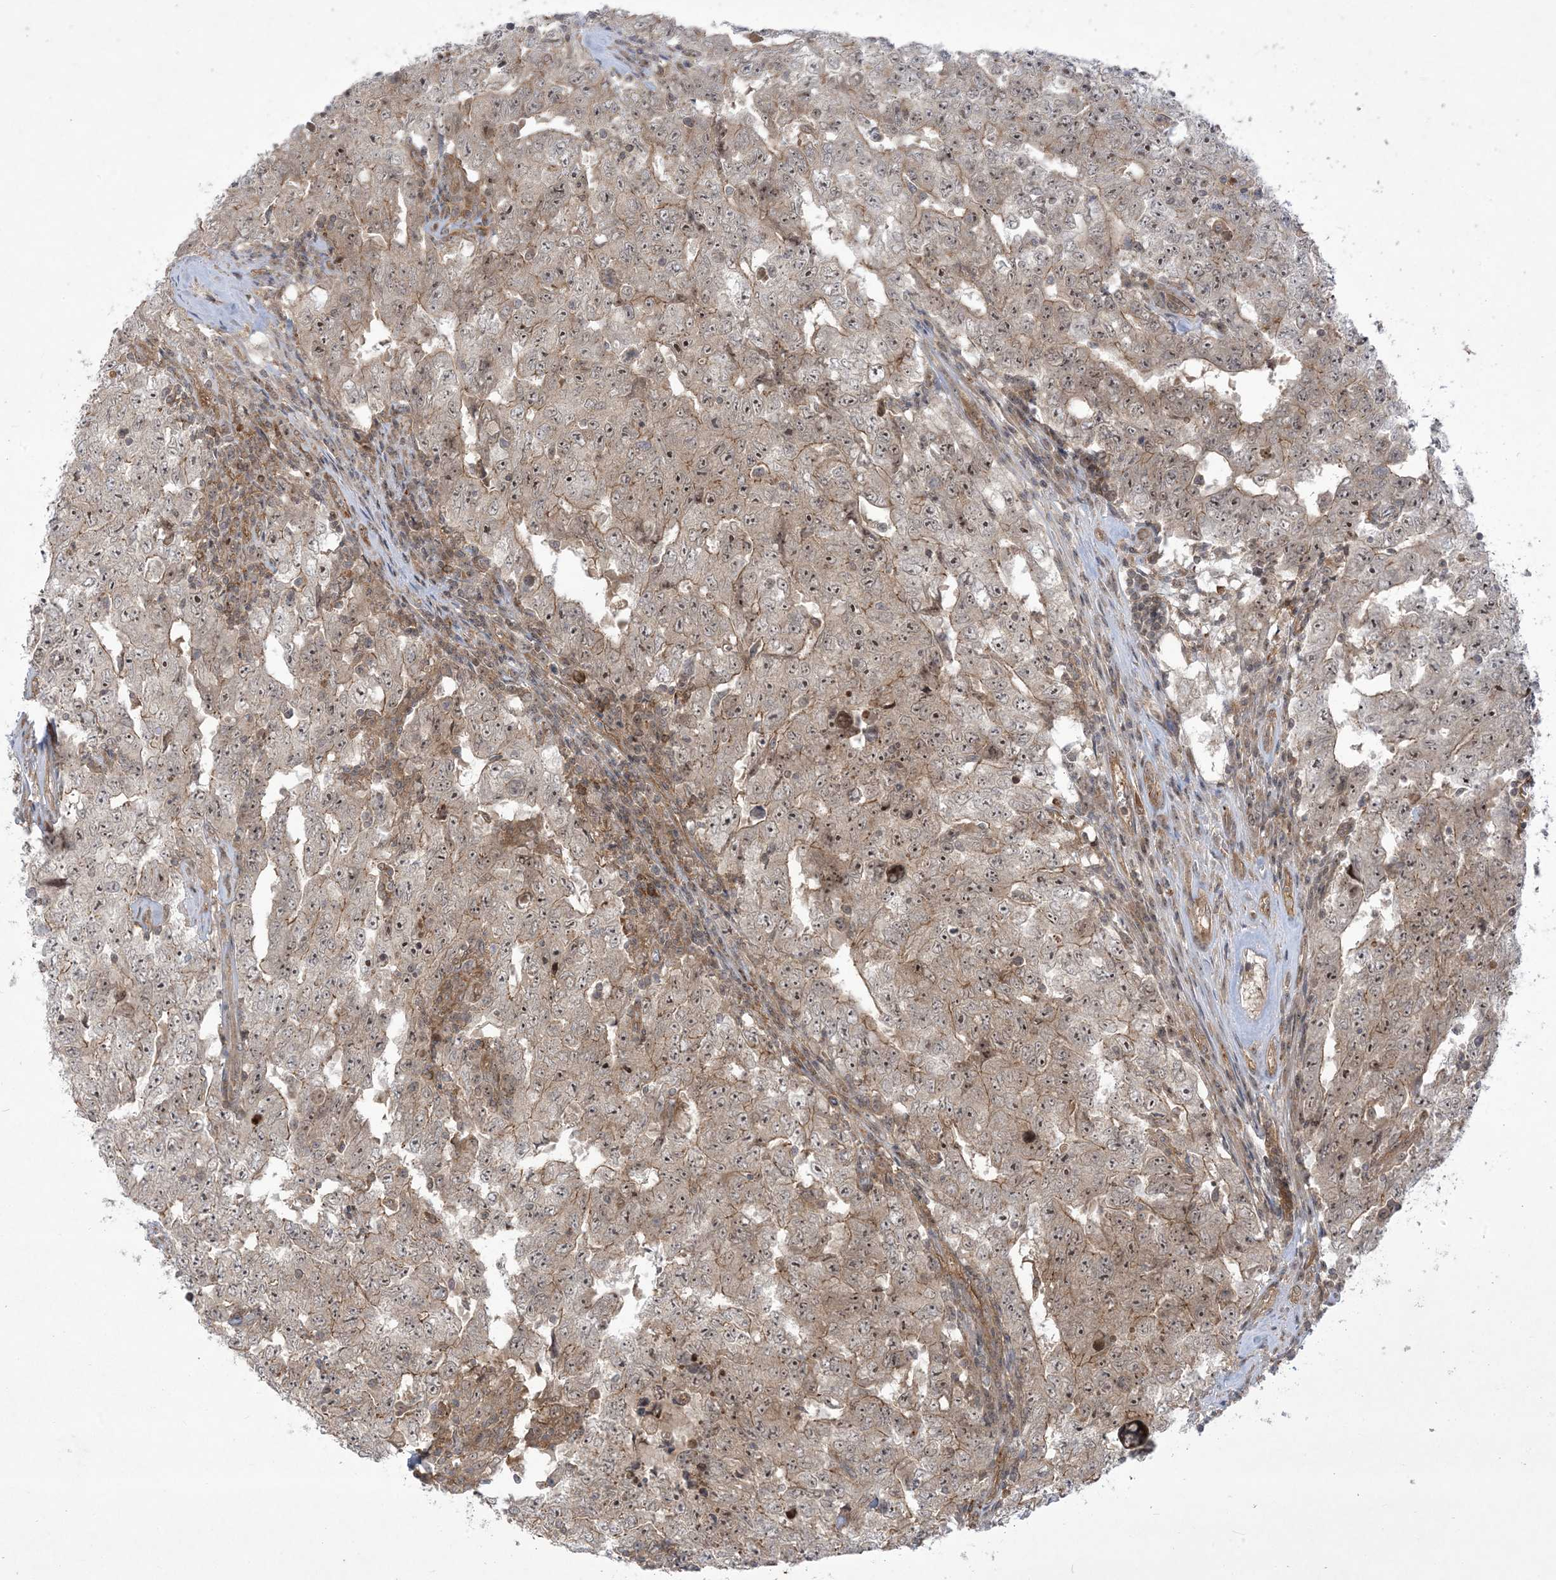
{"staining": {"intensity": "moderate", "quantity": ">75%", "location": "cytoplasmic/membranous,nuclear"}, "tissue": "testis cancer", "cell_type": "Tumor cells", "image_type": "cancer", "snomed": [{"axis": "morphology", "description": "Carcinoma, Embryonal, NOS"}, {"axis": "topography", "description": "Testis"}], "caption": "This image reveals immunohistochemistry staining of testis cancer, with medium moderate cytoplasmic/membranous and nuclear expression in approximately >75% of tumor cells.", "gene": "SOGA3", "patient": {"sex": "male", "age": 26}}